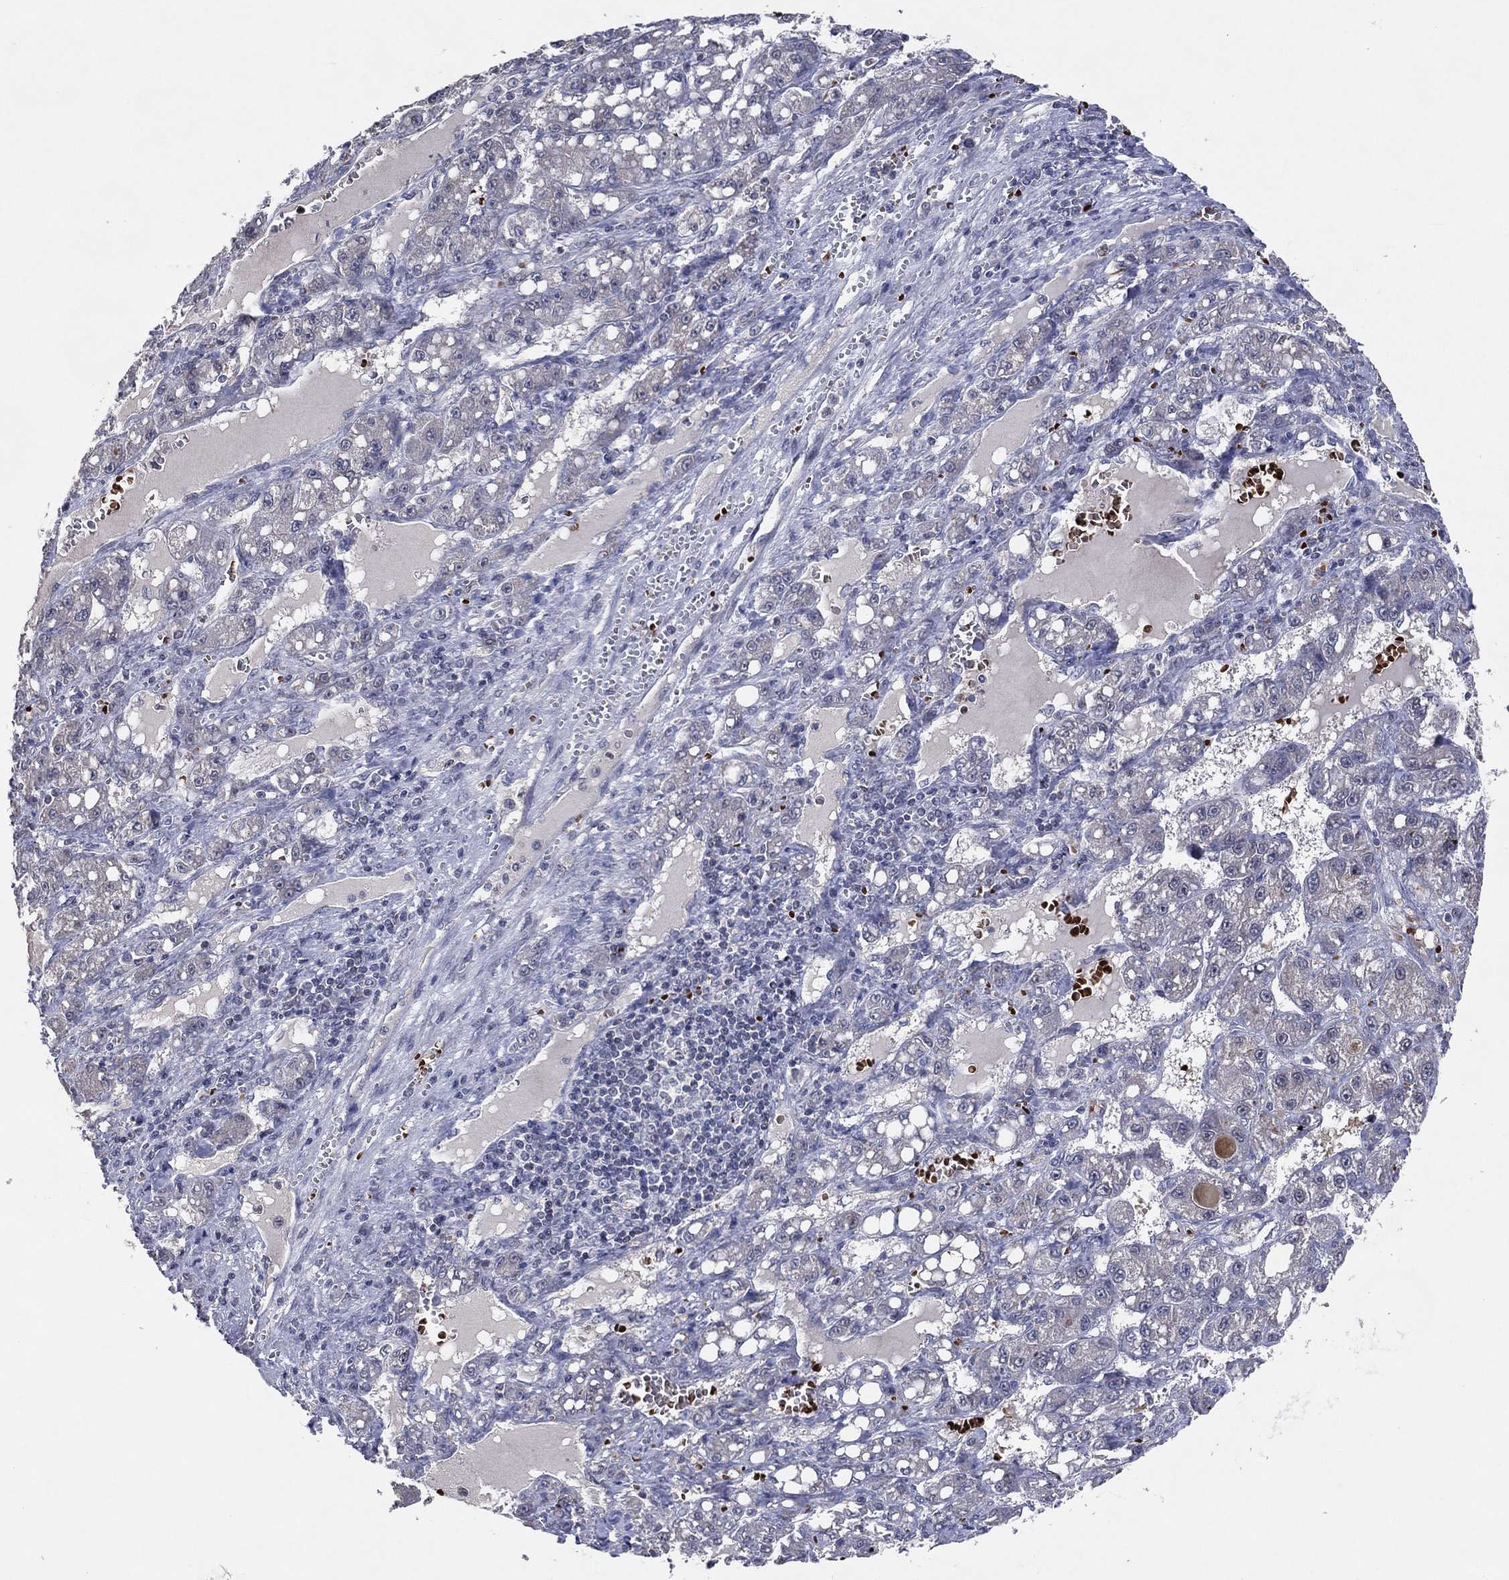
{"staining": {"intensity": "negative", "quantity": "none", "location": "none"}, "tissue": "liver cancer", "cell_type": "Tumor cells", "image_type": "cancer", "snomed": [{"axis": "morphology", "description": "Carcinoma, Hepatocellular, NOS"}, {"axis": "topography", "description": "Liver"}], "caption": "IHC micrograph of neoplastic tissue: hepatocellular carcinoma (liver) stained with DAB (3,3'-diaminobenzidine) displays no significant protein staining in tumor cells.", "gene": "DNAH7", "patient": {"sex": "female", "age": 65}}